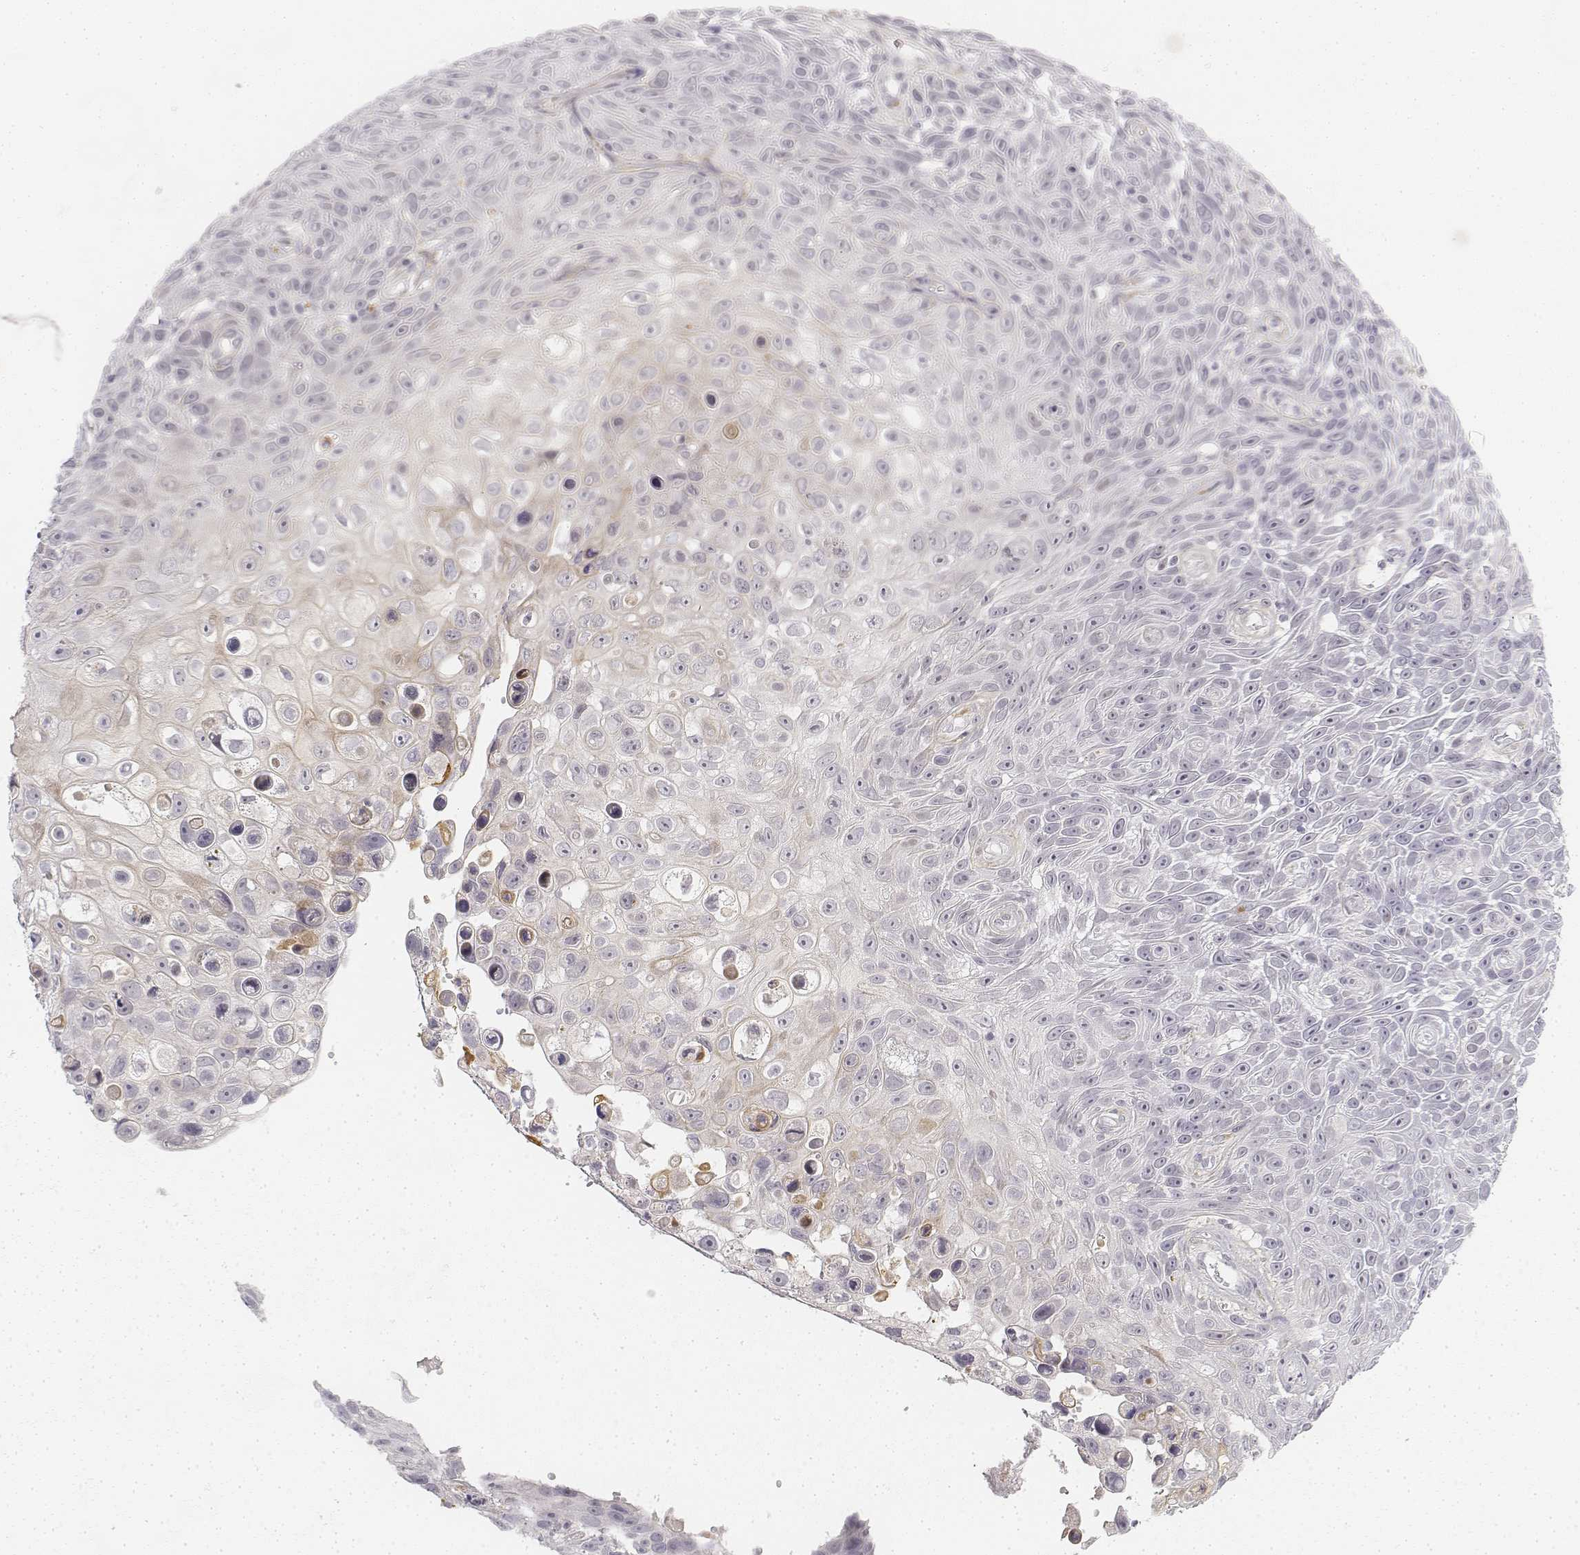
{"staining": {"intensity": "negative", "quantity": "none", "location": "none"}, "tissue": "skin cancer", "cell_type": "Tumor cells", "image_type": "cancer", "snomed": [{"axis": "morphology", "description": "Squamous cell carcinoma, NOS"}, {"axis": "topography", "description": "Skin"}], "caption": "This is an IHC image of squamous cell carcinoma (skin). There is no staining in tumor cells.", "gene": "KRT84", "patient": {"sex": "male", "age": 82}}